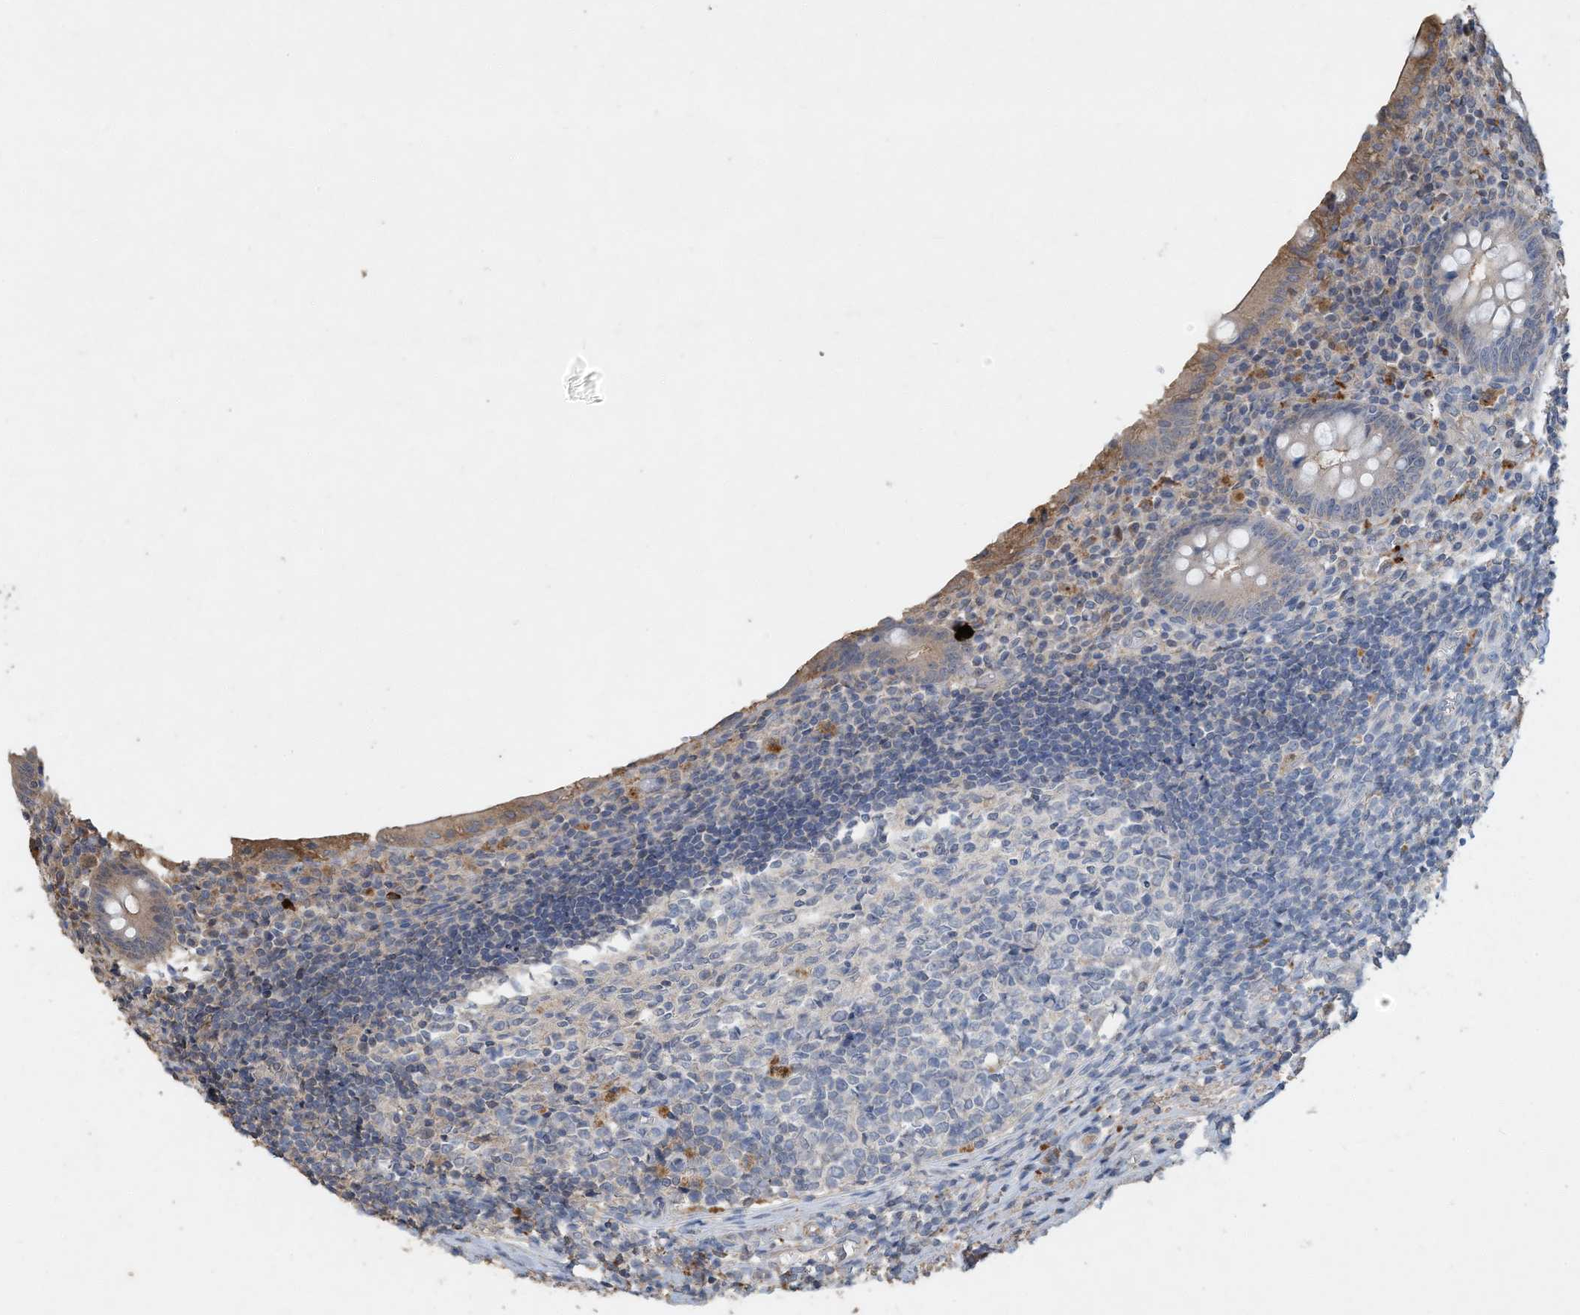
{"staining": {"intensity": "weak", "quantity": "<25%", "location": "cytoplasmic/membranous"}, "tissue": "appendix", "cell_type": "Glandular cells", "image_type": "normal", "snomed": [{"axis": "morphology", "description": "Normal tissue, NOS"}, {"axis": "topography", "description": "Appendix"}], "caption": "Immunohistochemistry (IHC) photomicrograph of benign appendix: appendix stained with DAB (3,3'-diaminobenzidine) exhibits no significant protein expression in glandular cells.", "gene": "CAPN13", "patient": {"sex": "female", "age": 17}}